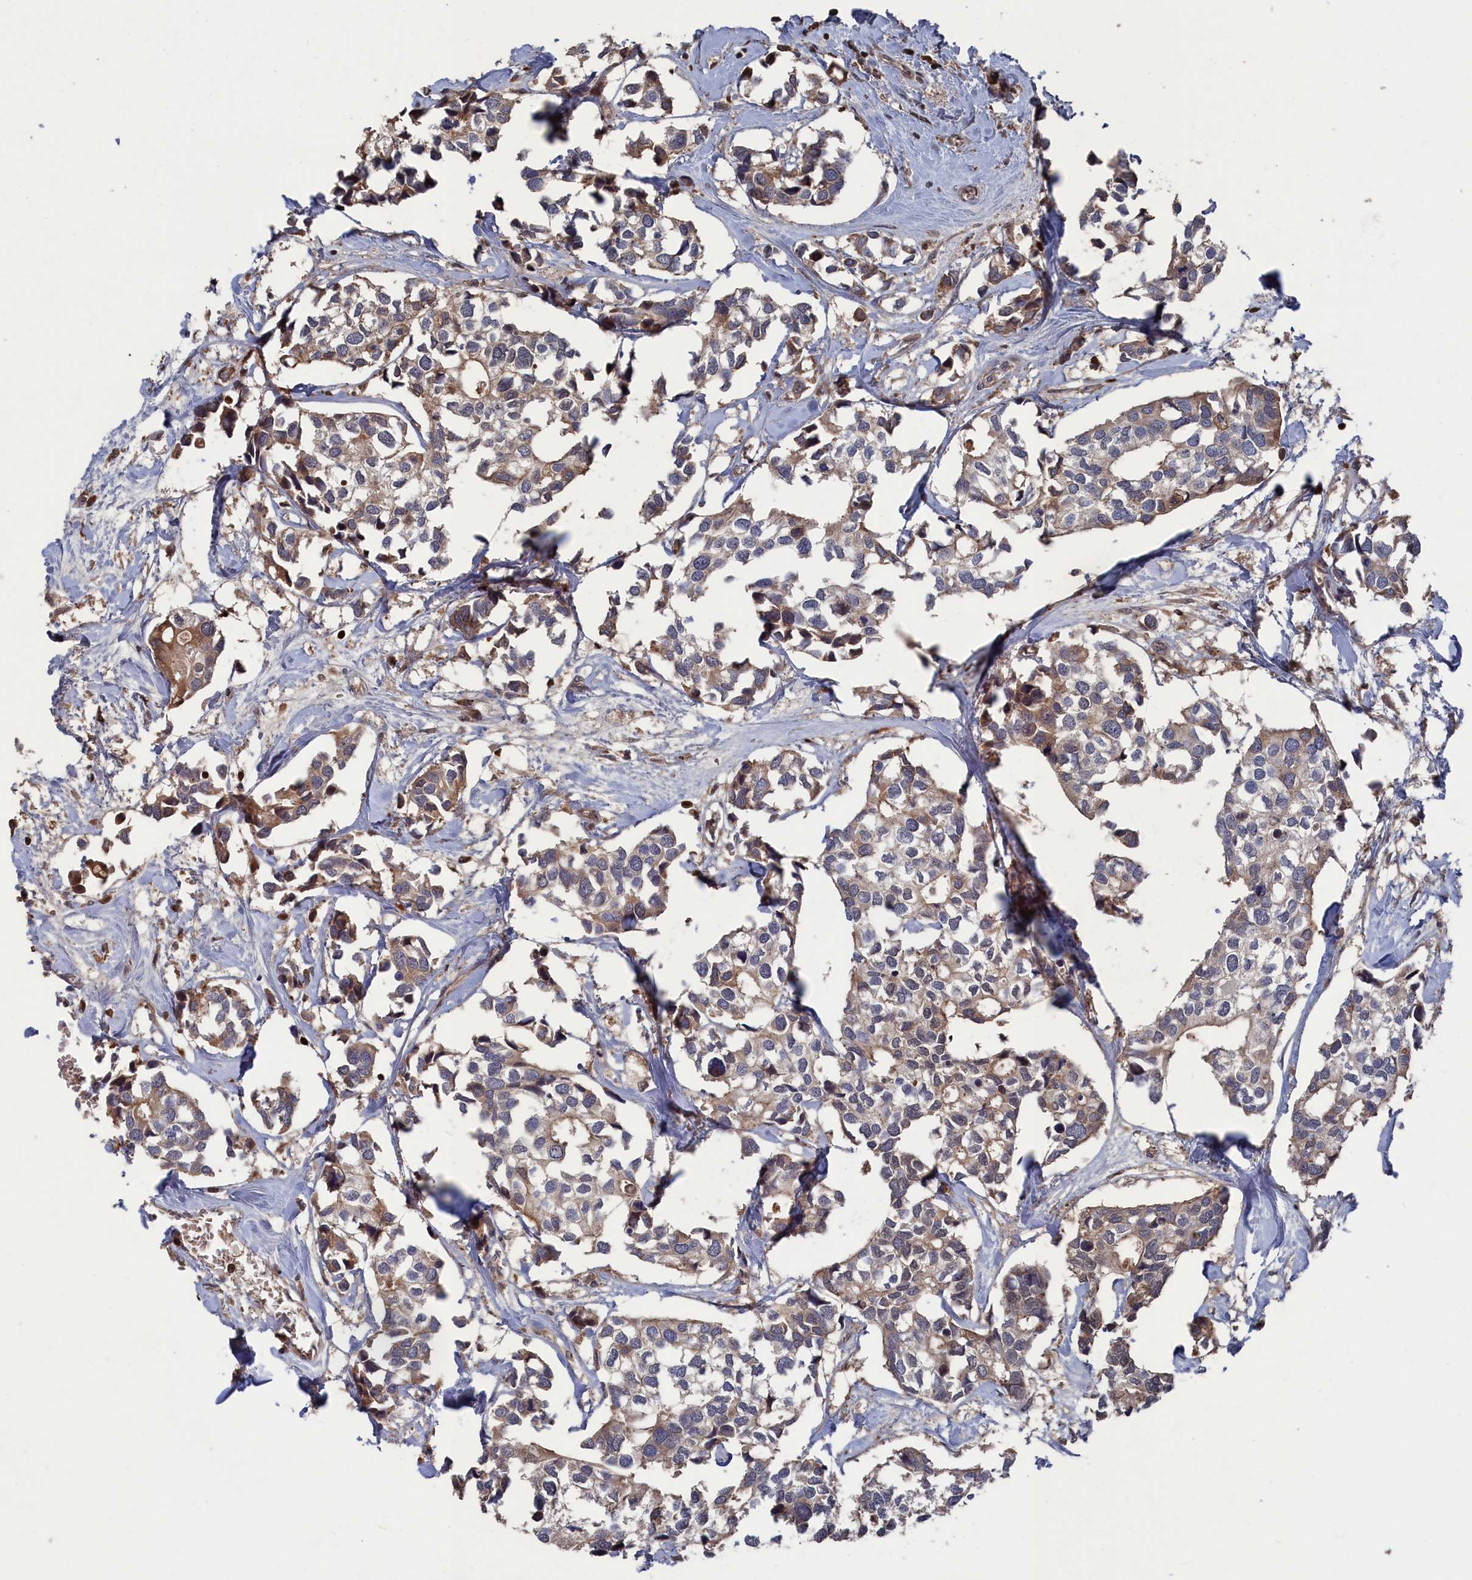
{"staining": {"intensity": "moderate", "quantity": "<25%", "location": "cytoplasmic/membranous"}, "tissue": "breast cancer", "cell_type": "Tumor cells", "image_type": "cancer", "snomed": [{"axis": "morphology", "description": "Duct carcinoma"}, {"axis": "topography", "description": "Breast"}], "caption": "Immunohistochemistry (IHC) of breast cancer demonstrates low levels of moderate cytoplasmic/membranous positivity in approximately <25% of tumor cells.", "gene": "PLA2G15", "patient": {"sex": "female", "age": 83}}